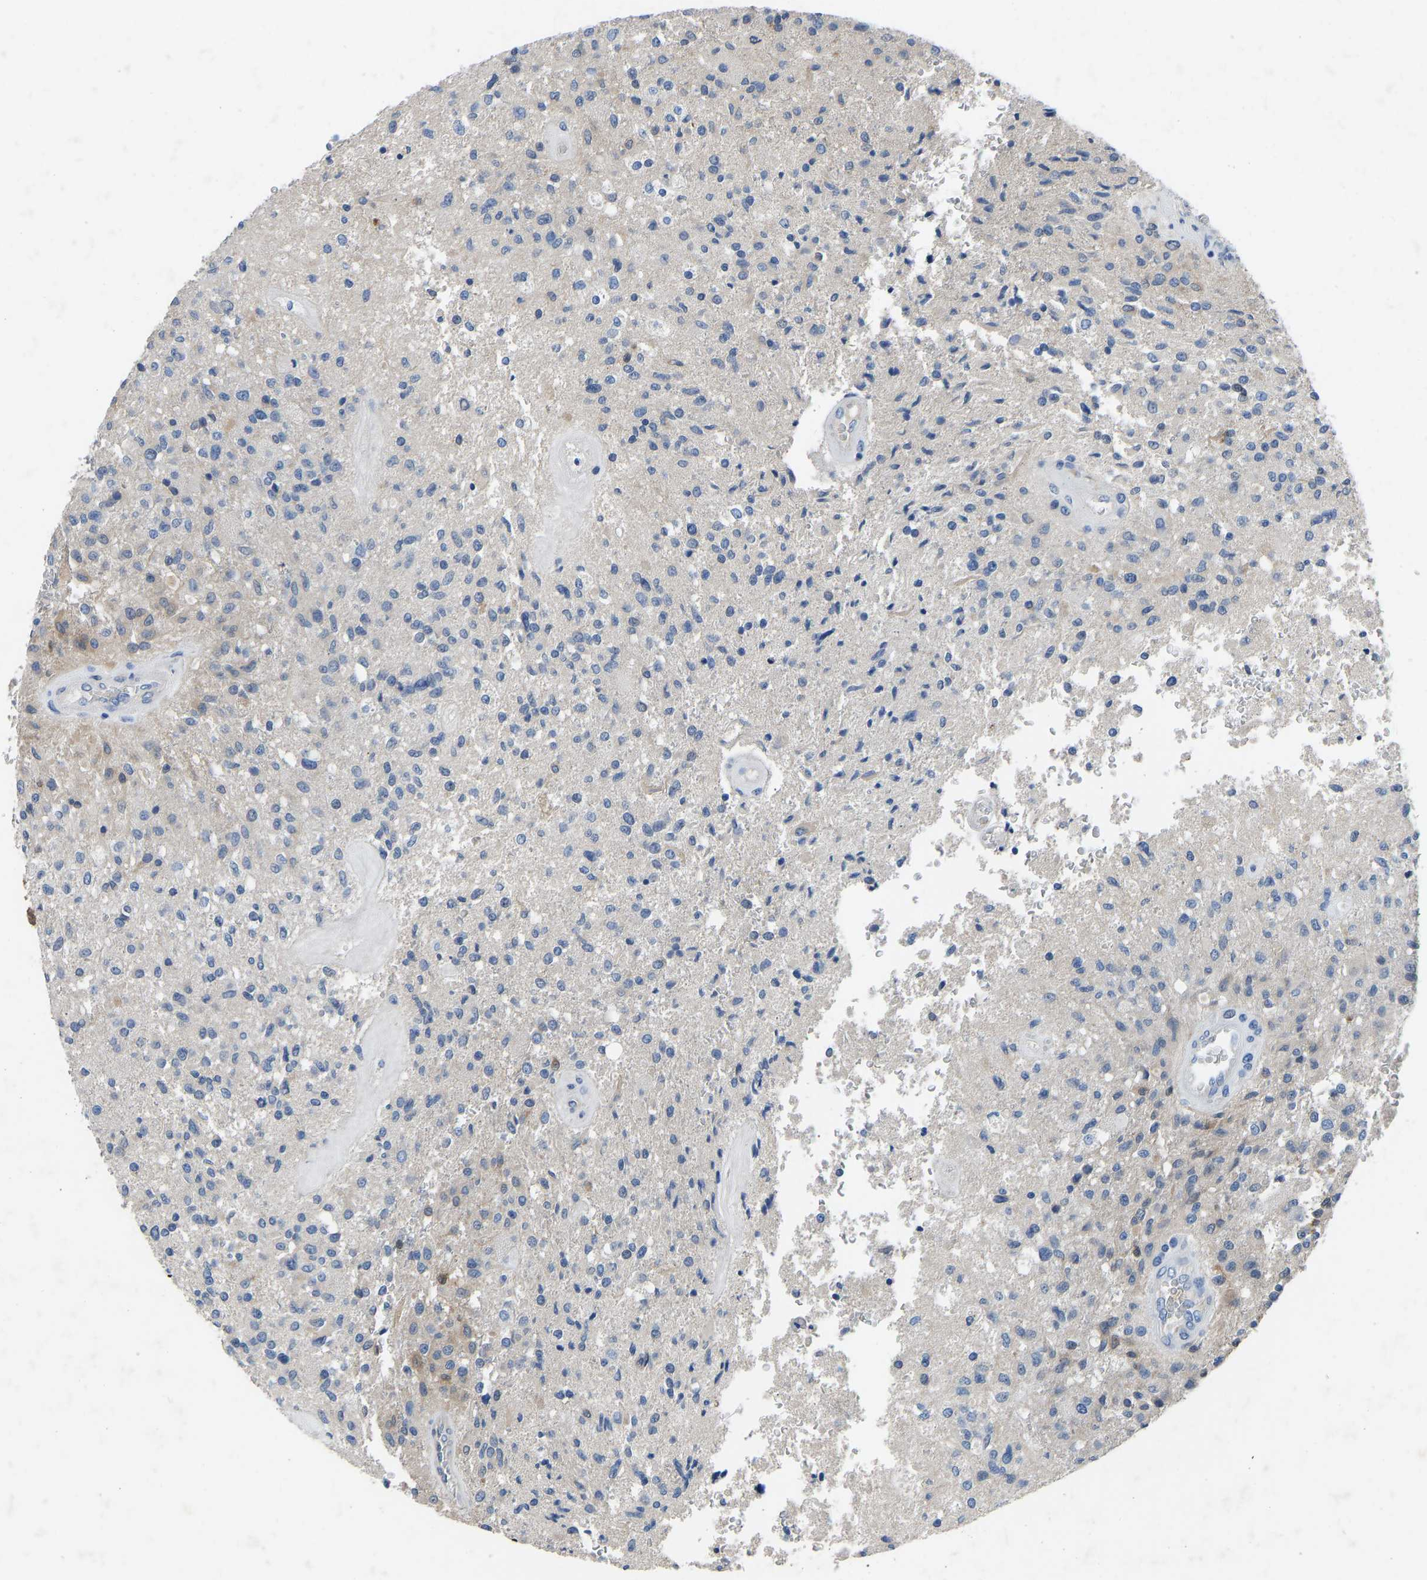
{"staining": {"intensity": "weak", "quantity": "<25%", "location": "cytoplasmic/membranous"}, "tissue": "glioma", "cell_type": "Tumor cells", "image_type": "cancer", "snomed": [{"axis": "morphology", "description": "Normal tissue, NOS"}, {"axis": "morphology", "description": "Glioma, malignant, High grade"}, {"axis": "topography", "description": "Cerebral cortex"}], "caption": "Immunohistochemistry (IHC) image of human malignant high-grade glioma stained for a protein (brown), which demonstrates no staining in tumor cells.", "gene": "RBP1", "patient": {"sex": "male", "age": 77}}